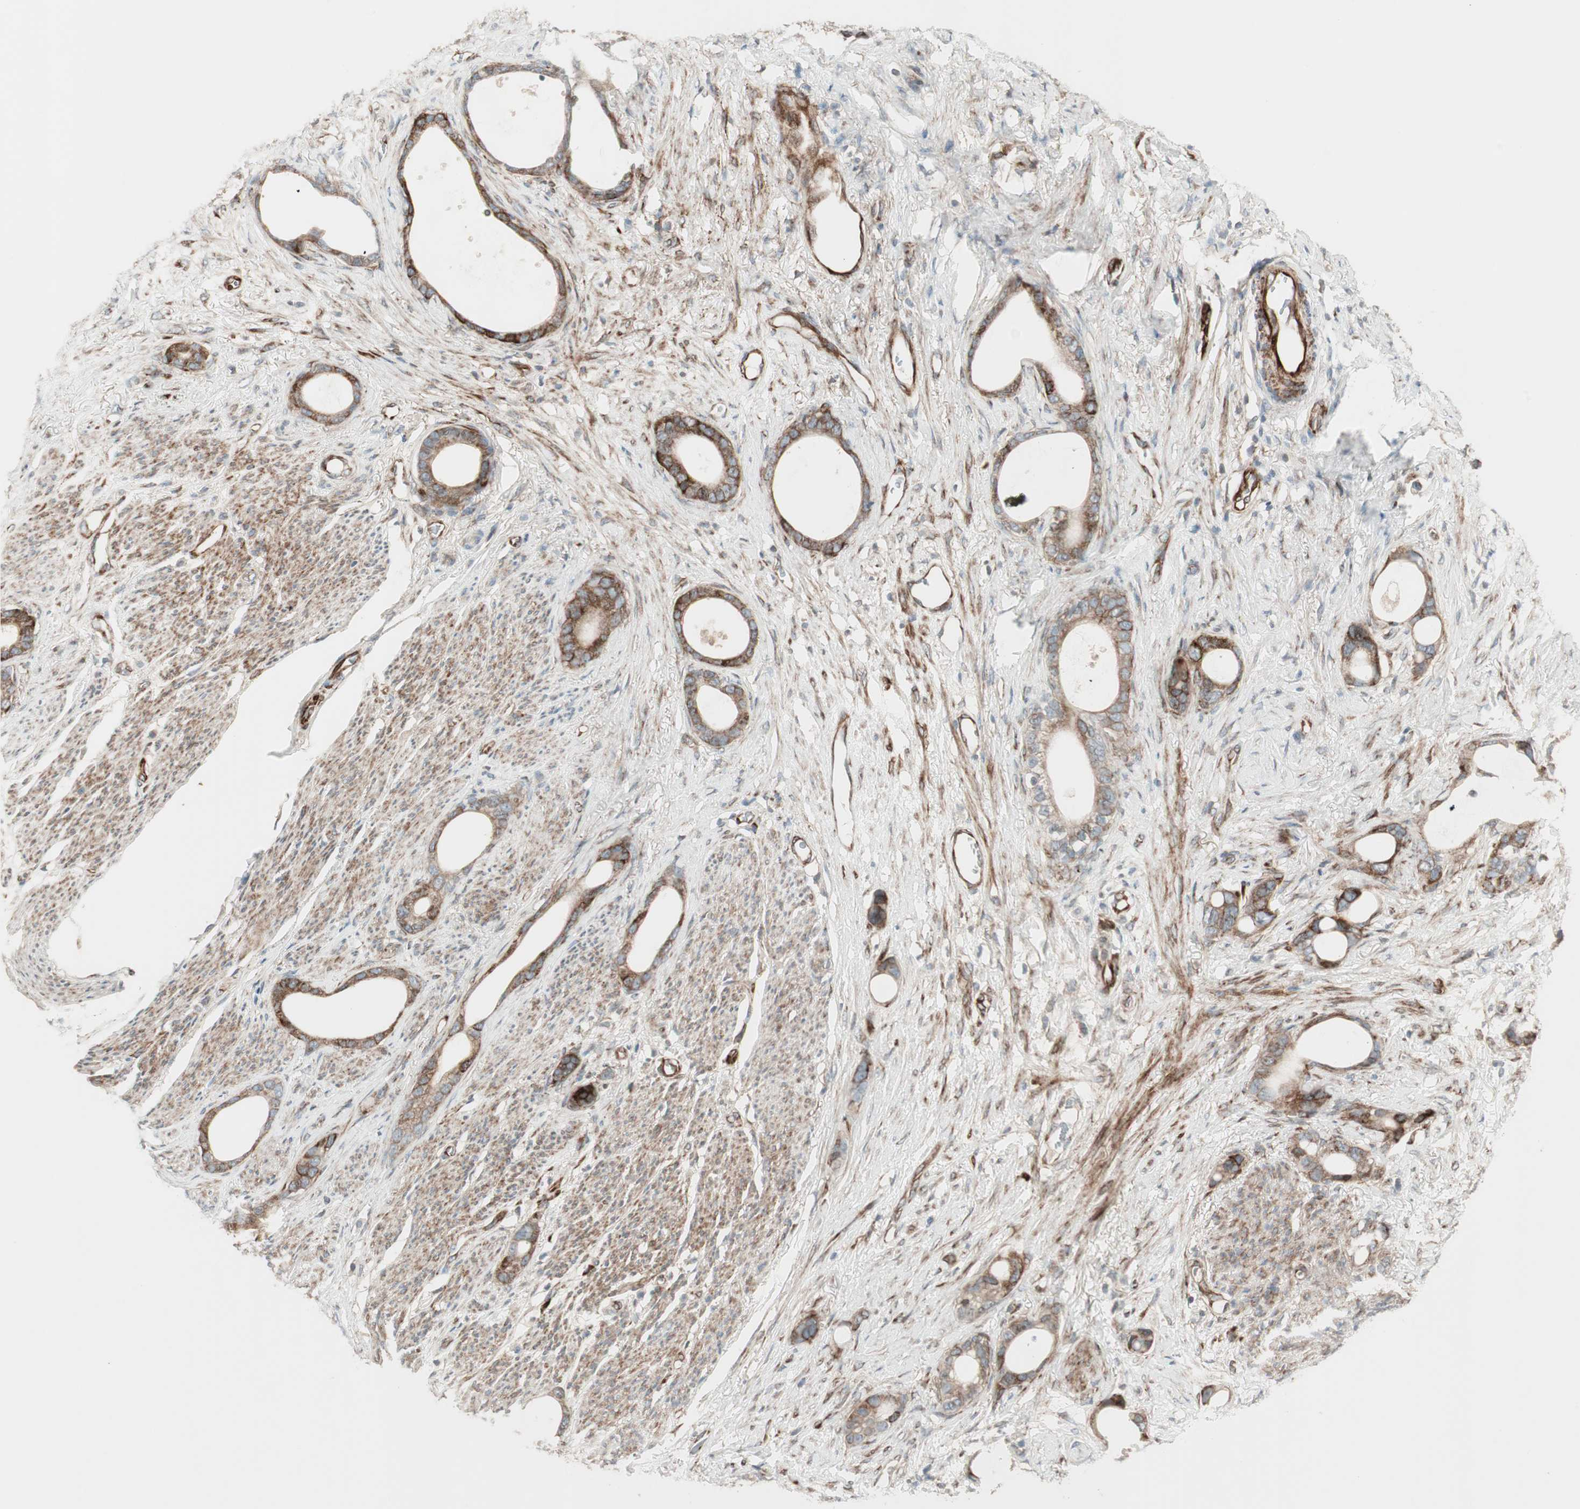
{"staining": {"intensity": "strong", "quantity": "25%-75%", "location": "cytoplasmic/membranous"}, "tissue": "stomach cancer", "cell_type": "Tumor cells", "image_type": "cancer", "snomed": [{"axis": "morphology", "description": "Adenocarcinoma, NOS"}, {"axis": "topography", "description": "Stomach"}], "caption": "This photomicrograph exhibits immunohistochemistry staining of stomach cancer (adenocarcinoma), with high strong cytoplasmic/membranous positivity in approximately 25%-75% of tumor cells.", "gene": "PPP2R5E", "patient": {"sex": "female", "age": 75}}